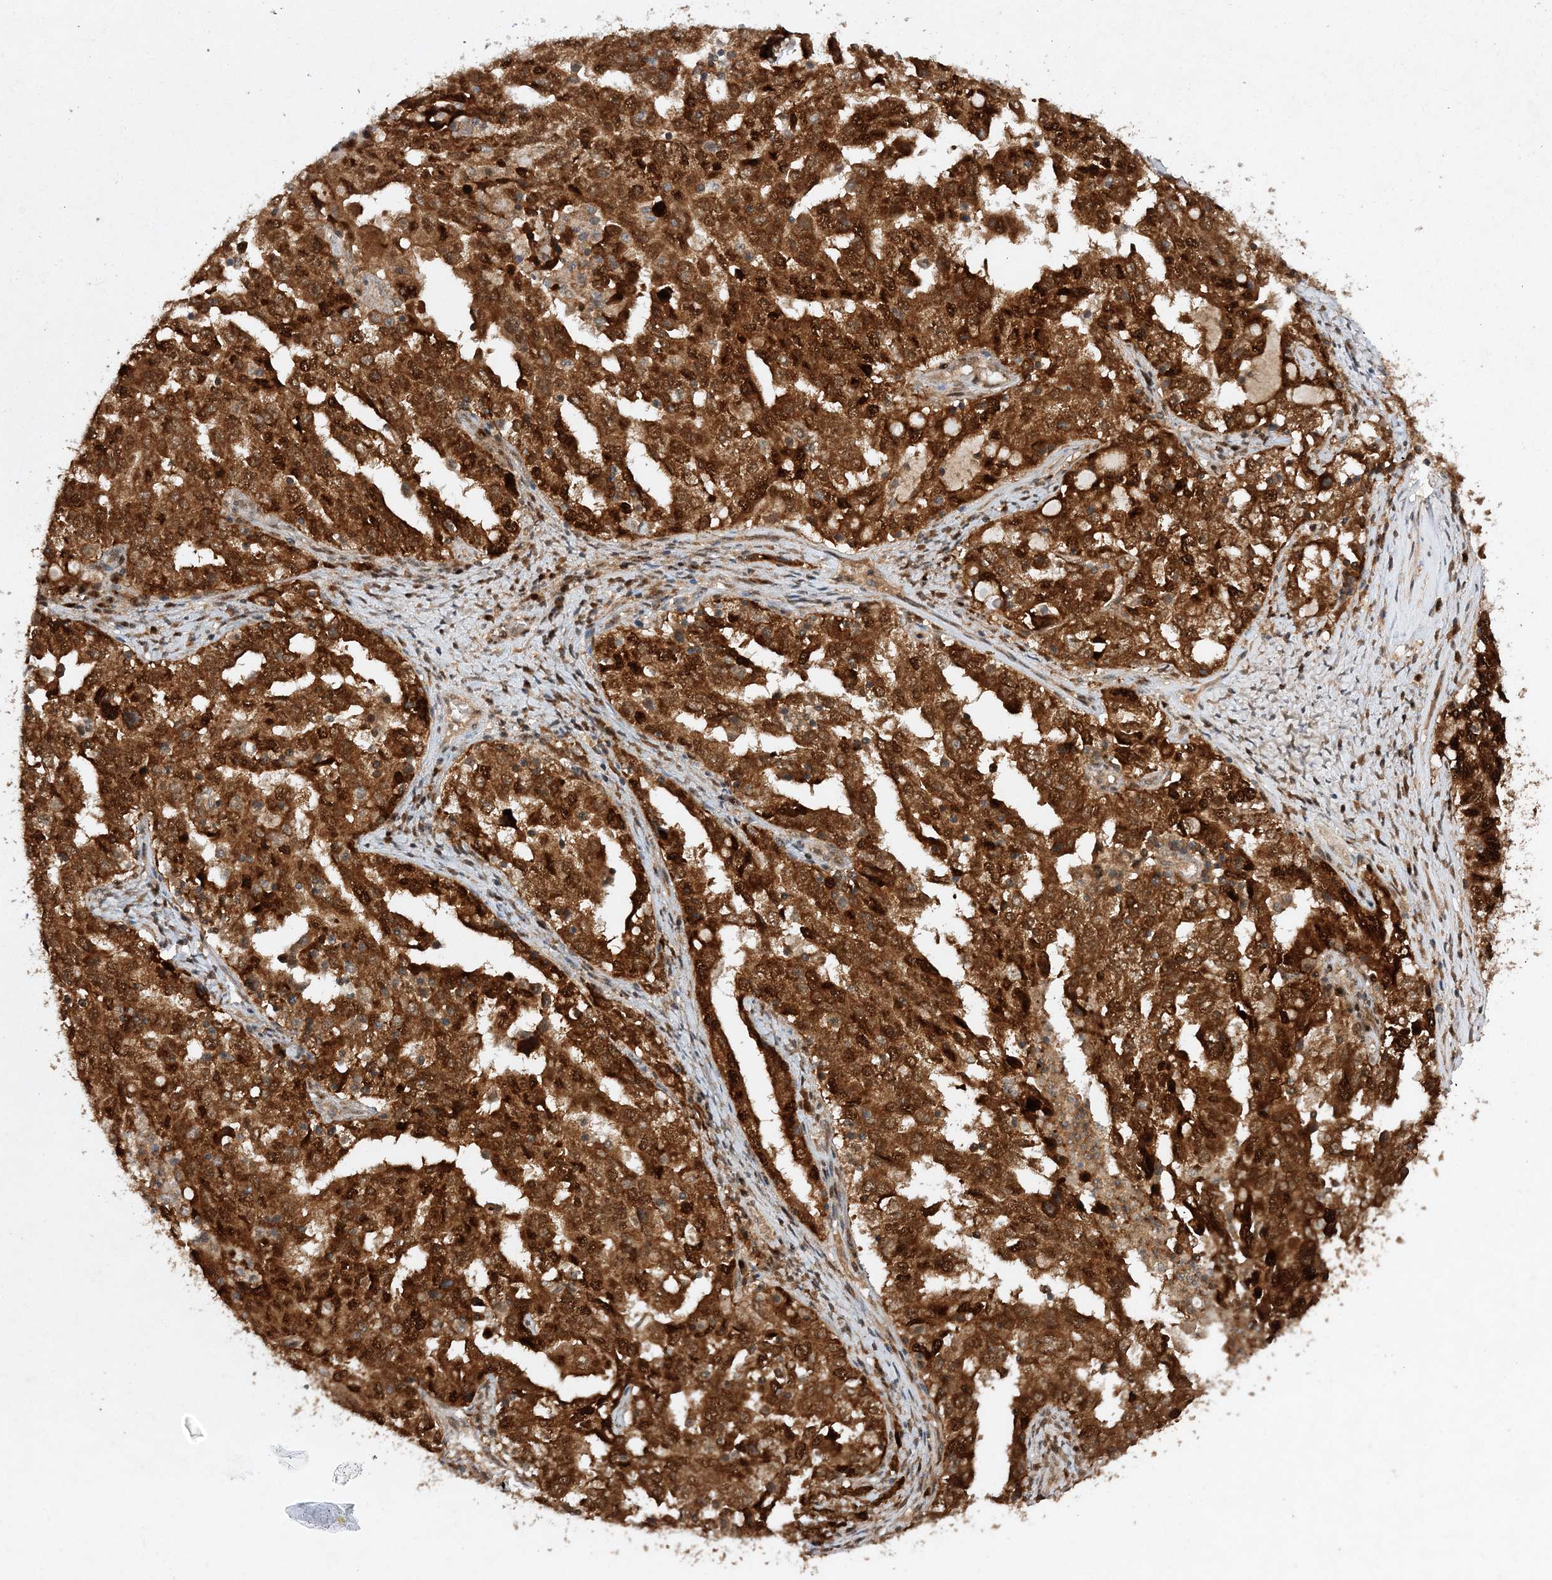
{"staining": {"intensity": "strong", "quantity": ">75%", "location": "cytoplasmic/membranous,nuclear"}, "tissue": "ovarian cancer", "cell_type": "Tumor cells", "image_type": "cancer", "snomed": [{"axis": "morphology", "description": "Carcinoma, endometroid"}, {"axis": "topography", "description": "Ovary"}], "caption": "Tumor cells demonstrate strong cytoplasmic/membranous and nuclear staining in about >75% of cells in ovarian endometroid carcinoma.", "gene": "NIF3L1", "patient": {"sex": "female", "age": 62}}